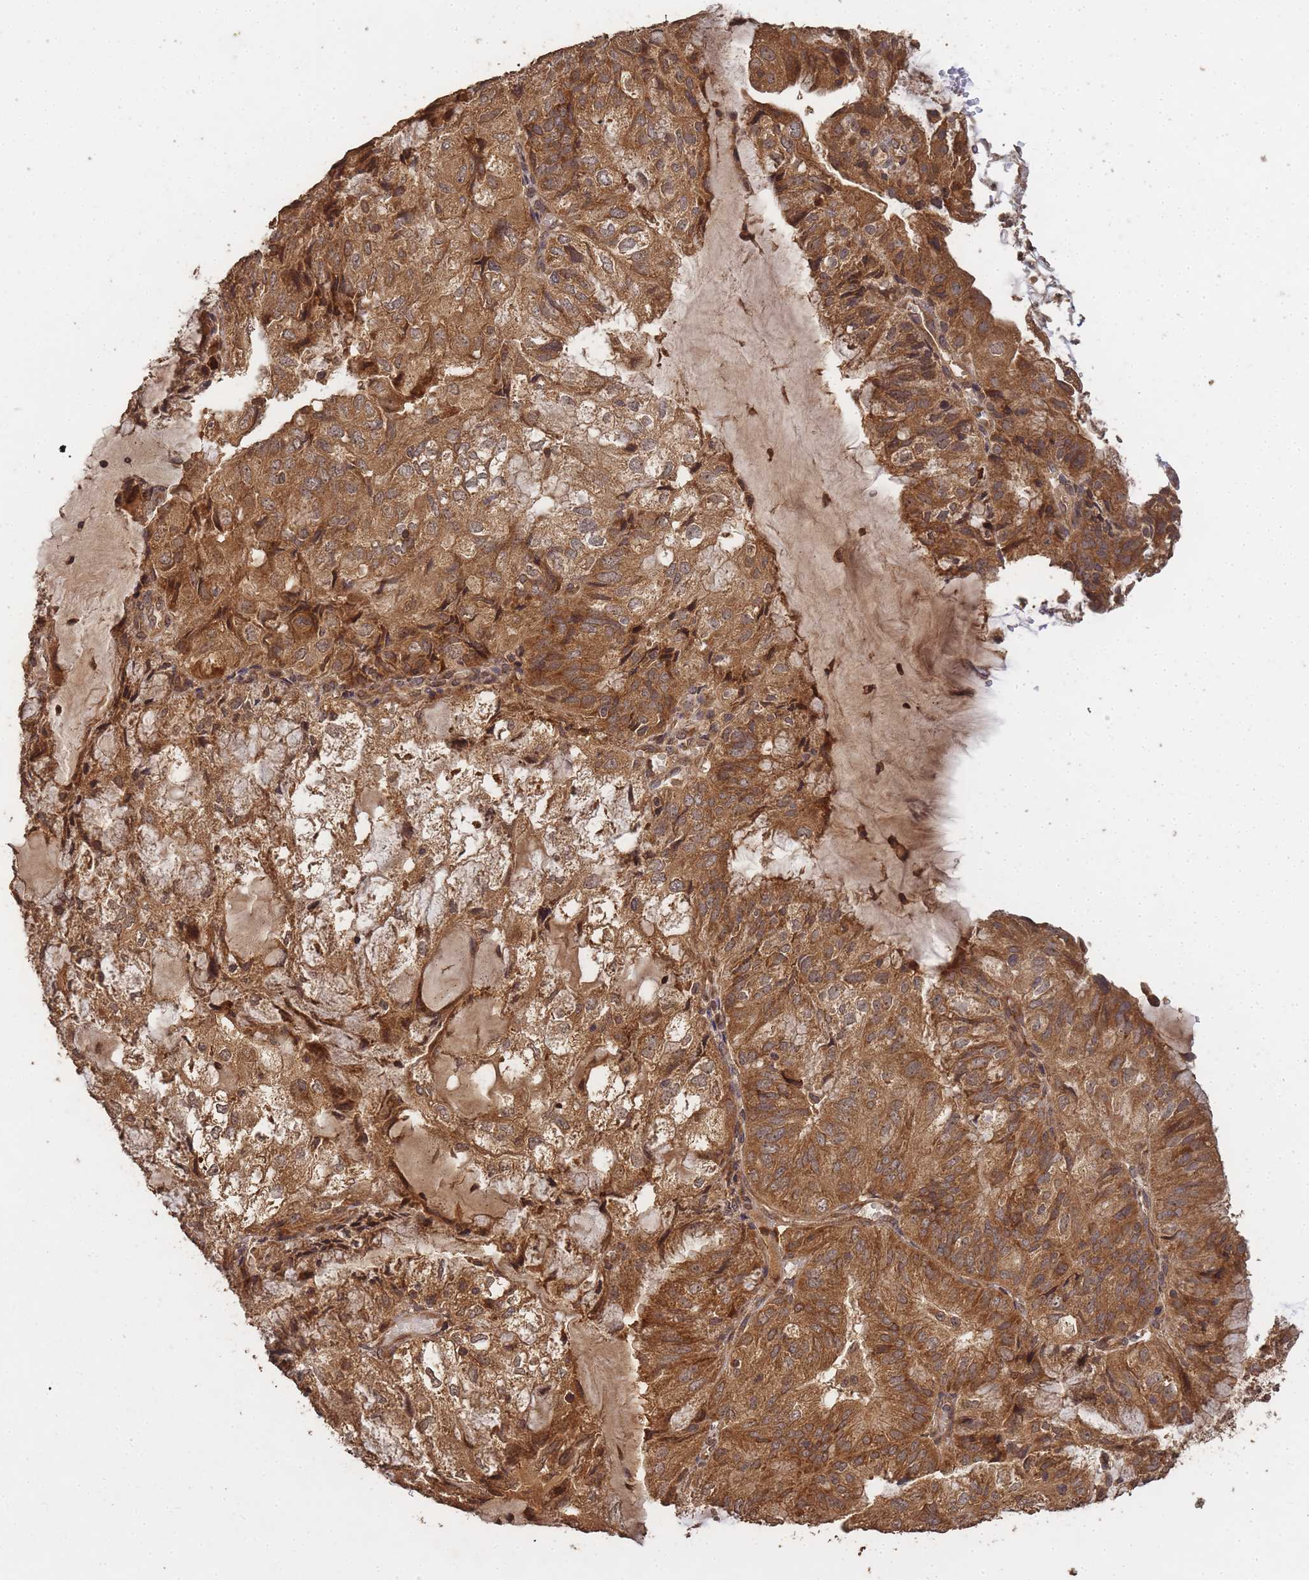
{"staining": {"intensity": "strong", "quantity": ">75%", "location": "cytoplasmic/membranous"}, "tissue": "endometrial cancer", "cell_type": "Tumor cells", "image_type": "cancer", "snomed": [{"axis": "morphology", "description": "Adenocarcinoma, NOS"}, {"axis": "topography", "description": "Endometrium"}], "caption": "Endometrial adenocarcinoma stained with a protein marker demonstrates strong staining in tumor cells.", "gene": "ALKBH1", "patient": {"sex": "female", "age": 81}}